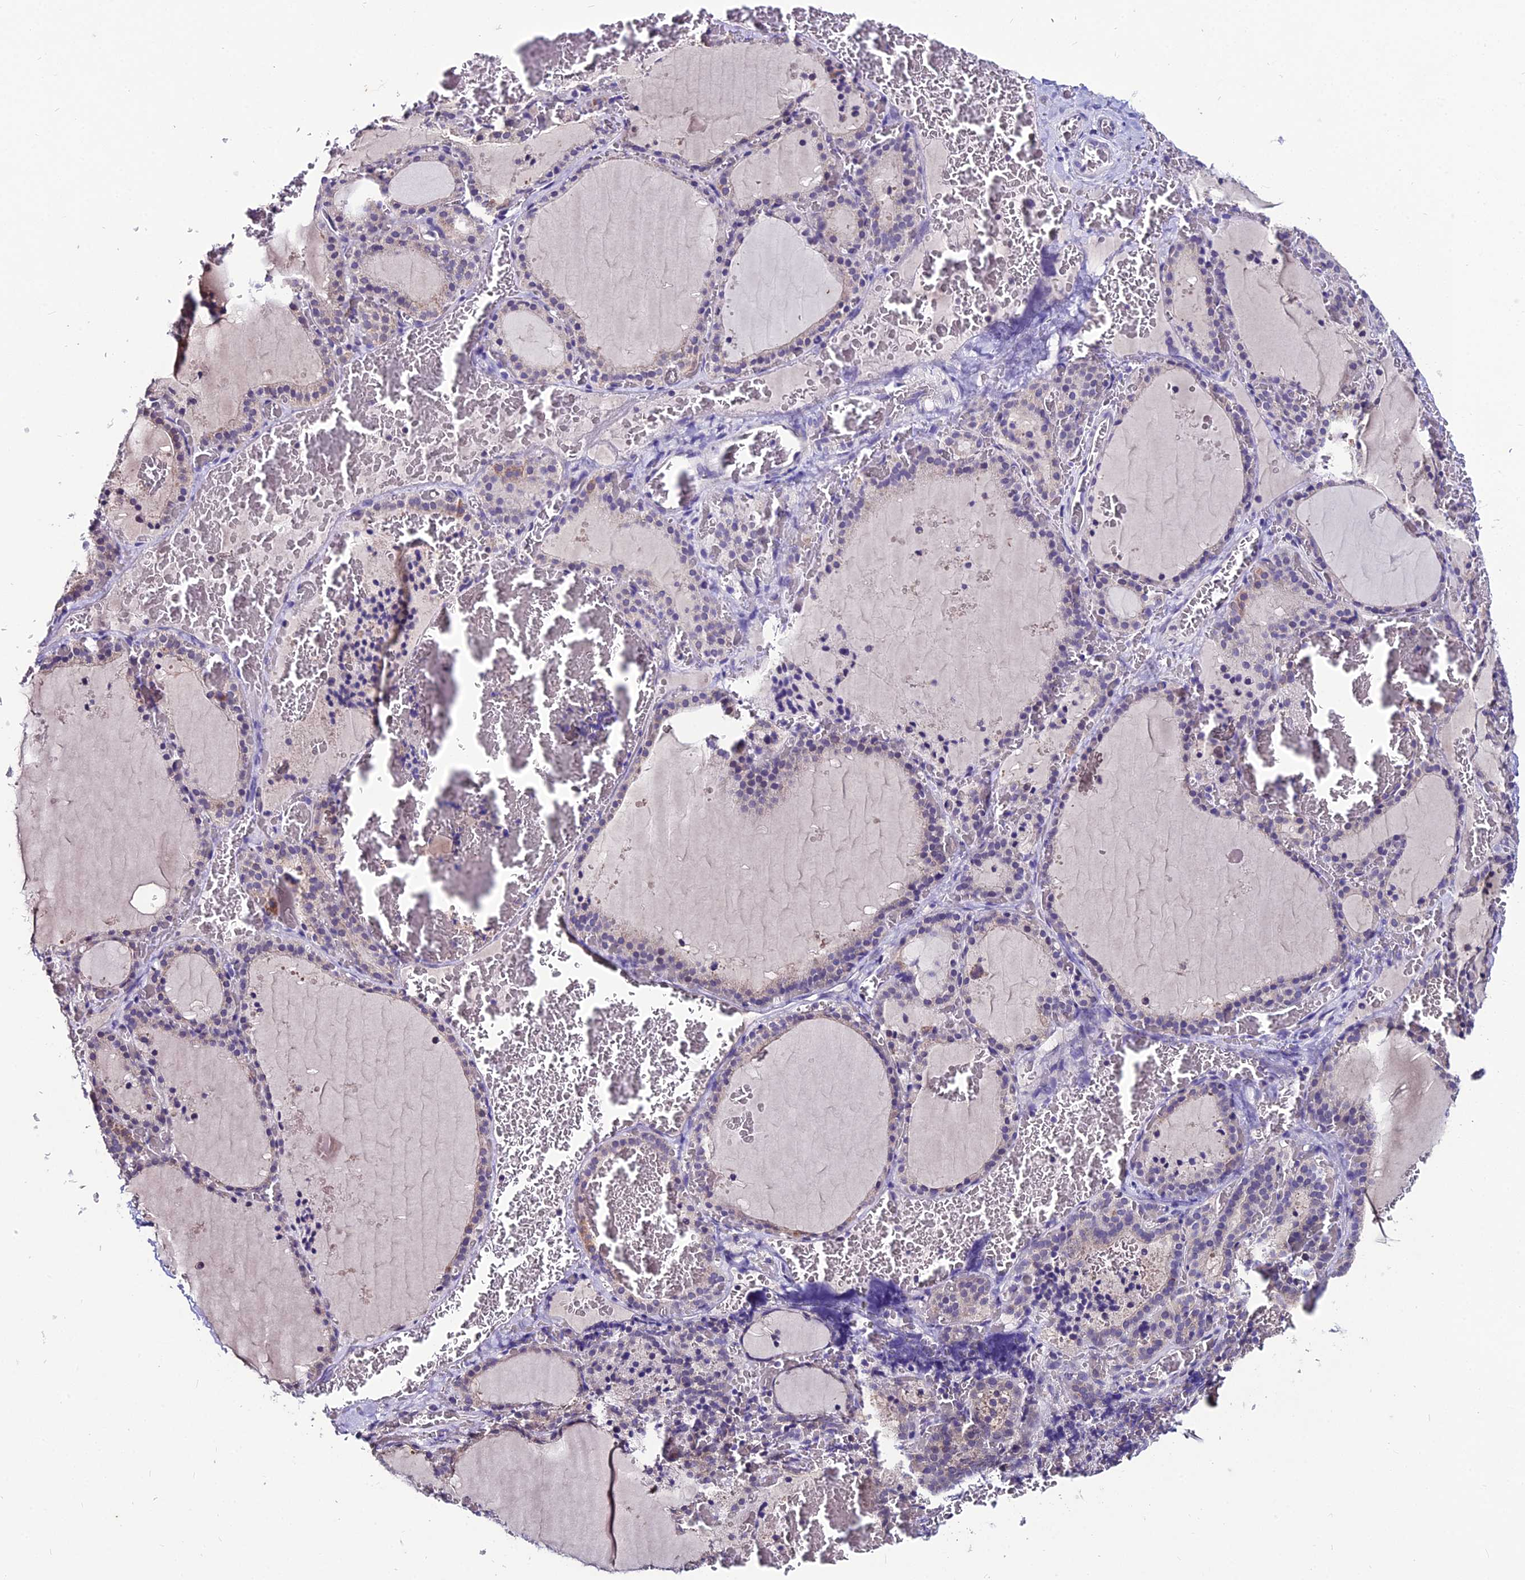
{"staining": {"intensity": "weak", "quantity": "25%-75%", "location": "cytoplasmic/membranous"}, "tissue": "thyroid gland", "cell_type": "Glandular cells", "image_type": "normal", "snomed": [{"axis": "morphology", "description": "Normal tissue, NOS"}, {"axis": "topography", "description": "Thyroid gland"}], "caption": "Immunohistochemical staining of normal human thyroid gland shows weak cytoplasmic/membranous protein staining in approximately 25%-75% of glandular cells. (DAB (3,3'-diaminobenzidine) IHC with brightfield microscopy, high magnification).", "gene": "LGALS7", "patient": {"sex": "female", "age": 39}}